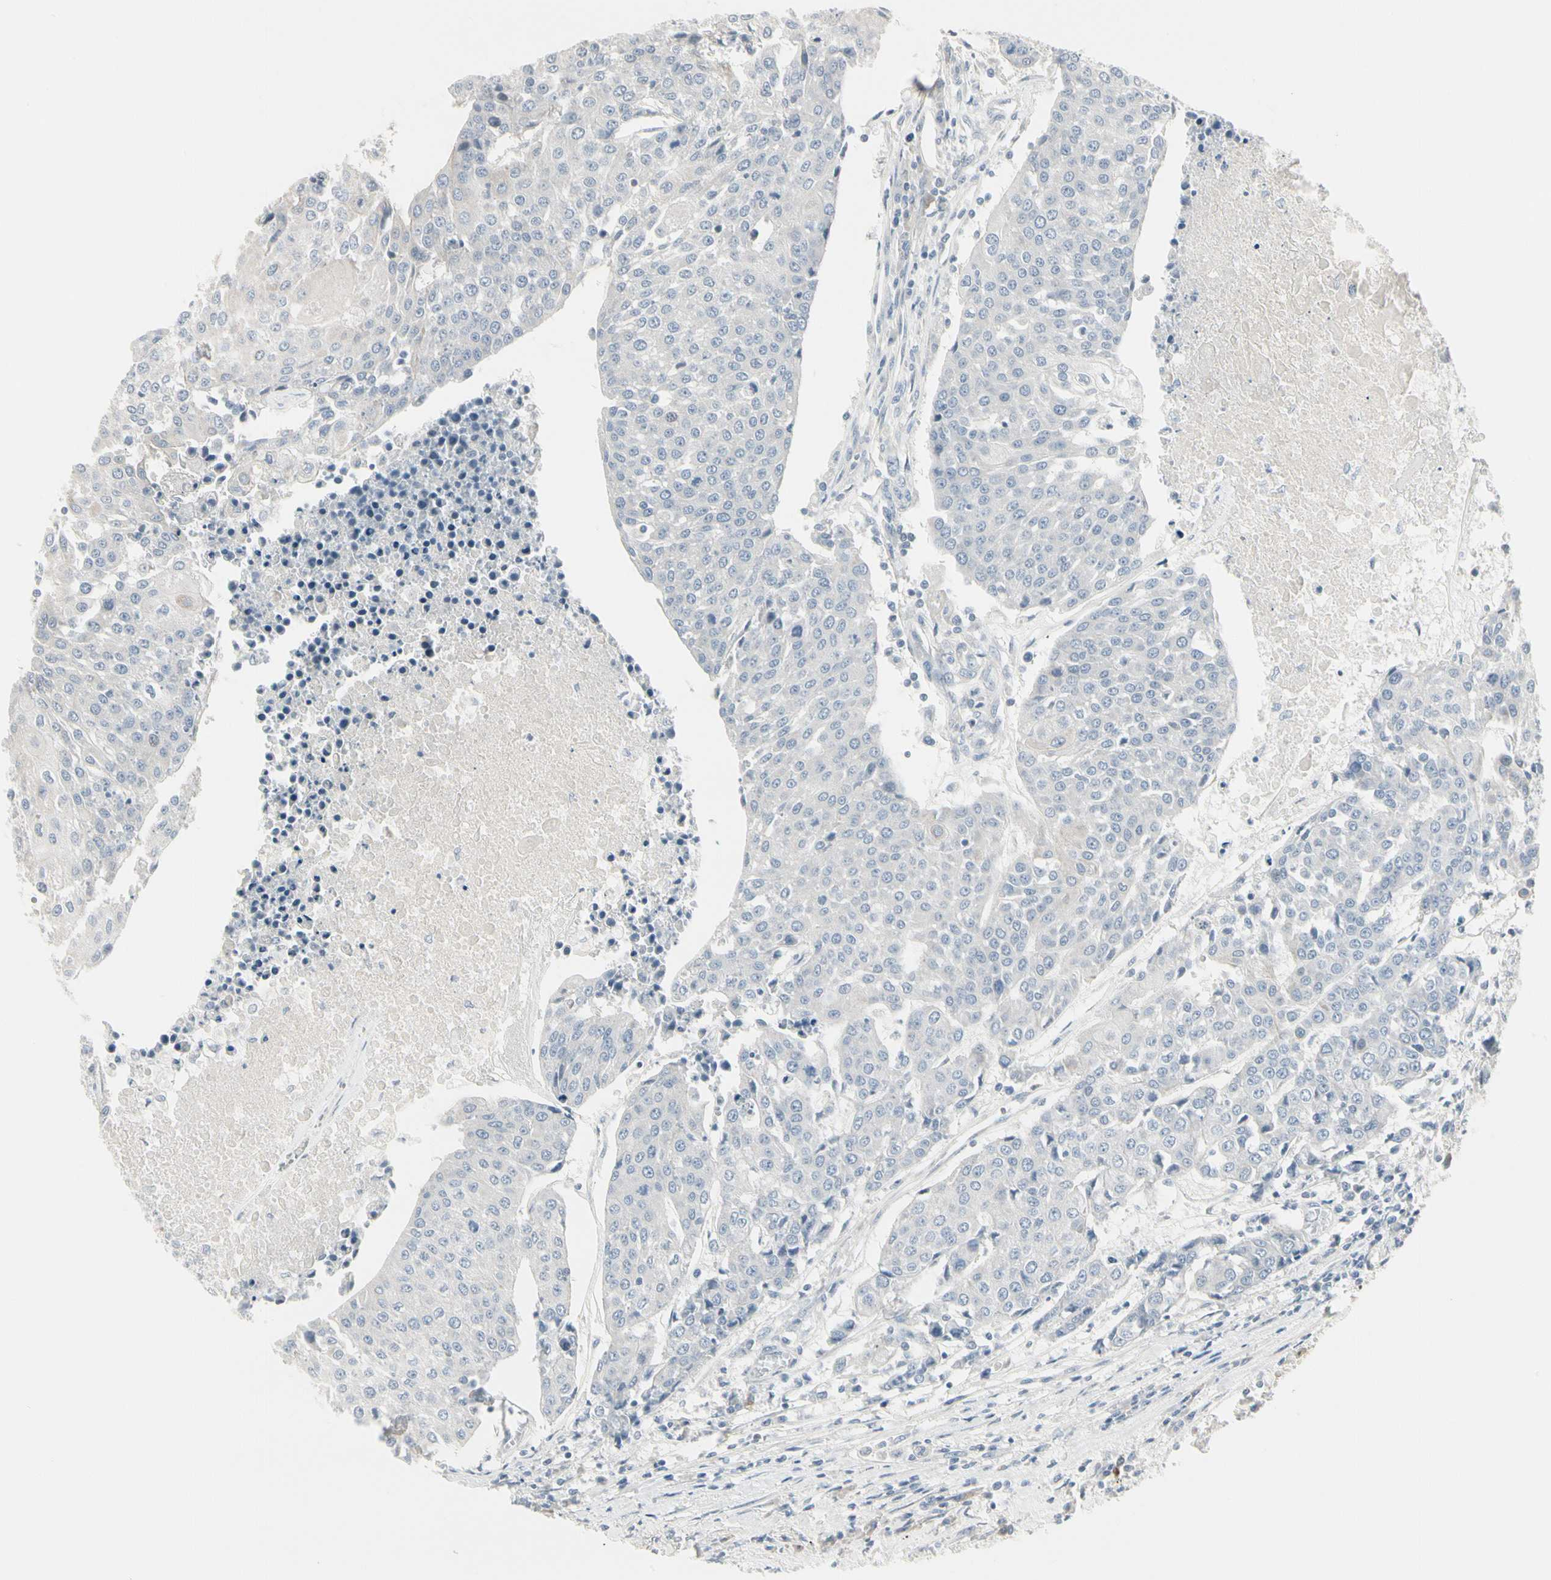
{"staining": {"intensity": "negative", "quantity": "none", "location": "none"}, "tissue": "urothelial cancer", "cell_type": "Tumor cells", "image_type": "cancer", "snomed": [{"axis": "morphology", "description": "Urothelial carcinoma, High grade"}, {"axis": "topography", "description": "Urinary bladder"}], "caption": "Photomicrograph shows no protein expression in tumor cells of urothelial carcinoma (high-grade) tissue.", "gene": "DMPK", "patient": {"sex": "female", "age": 85}}